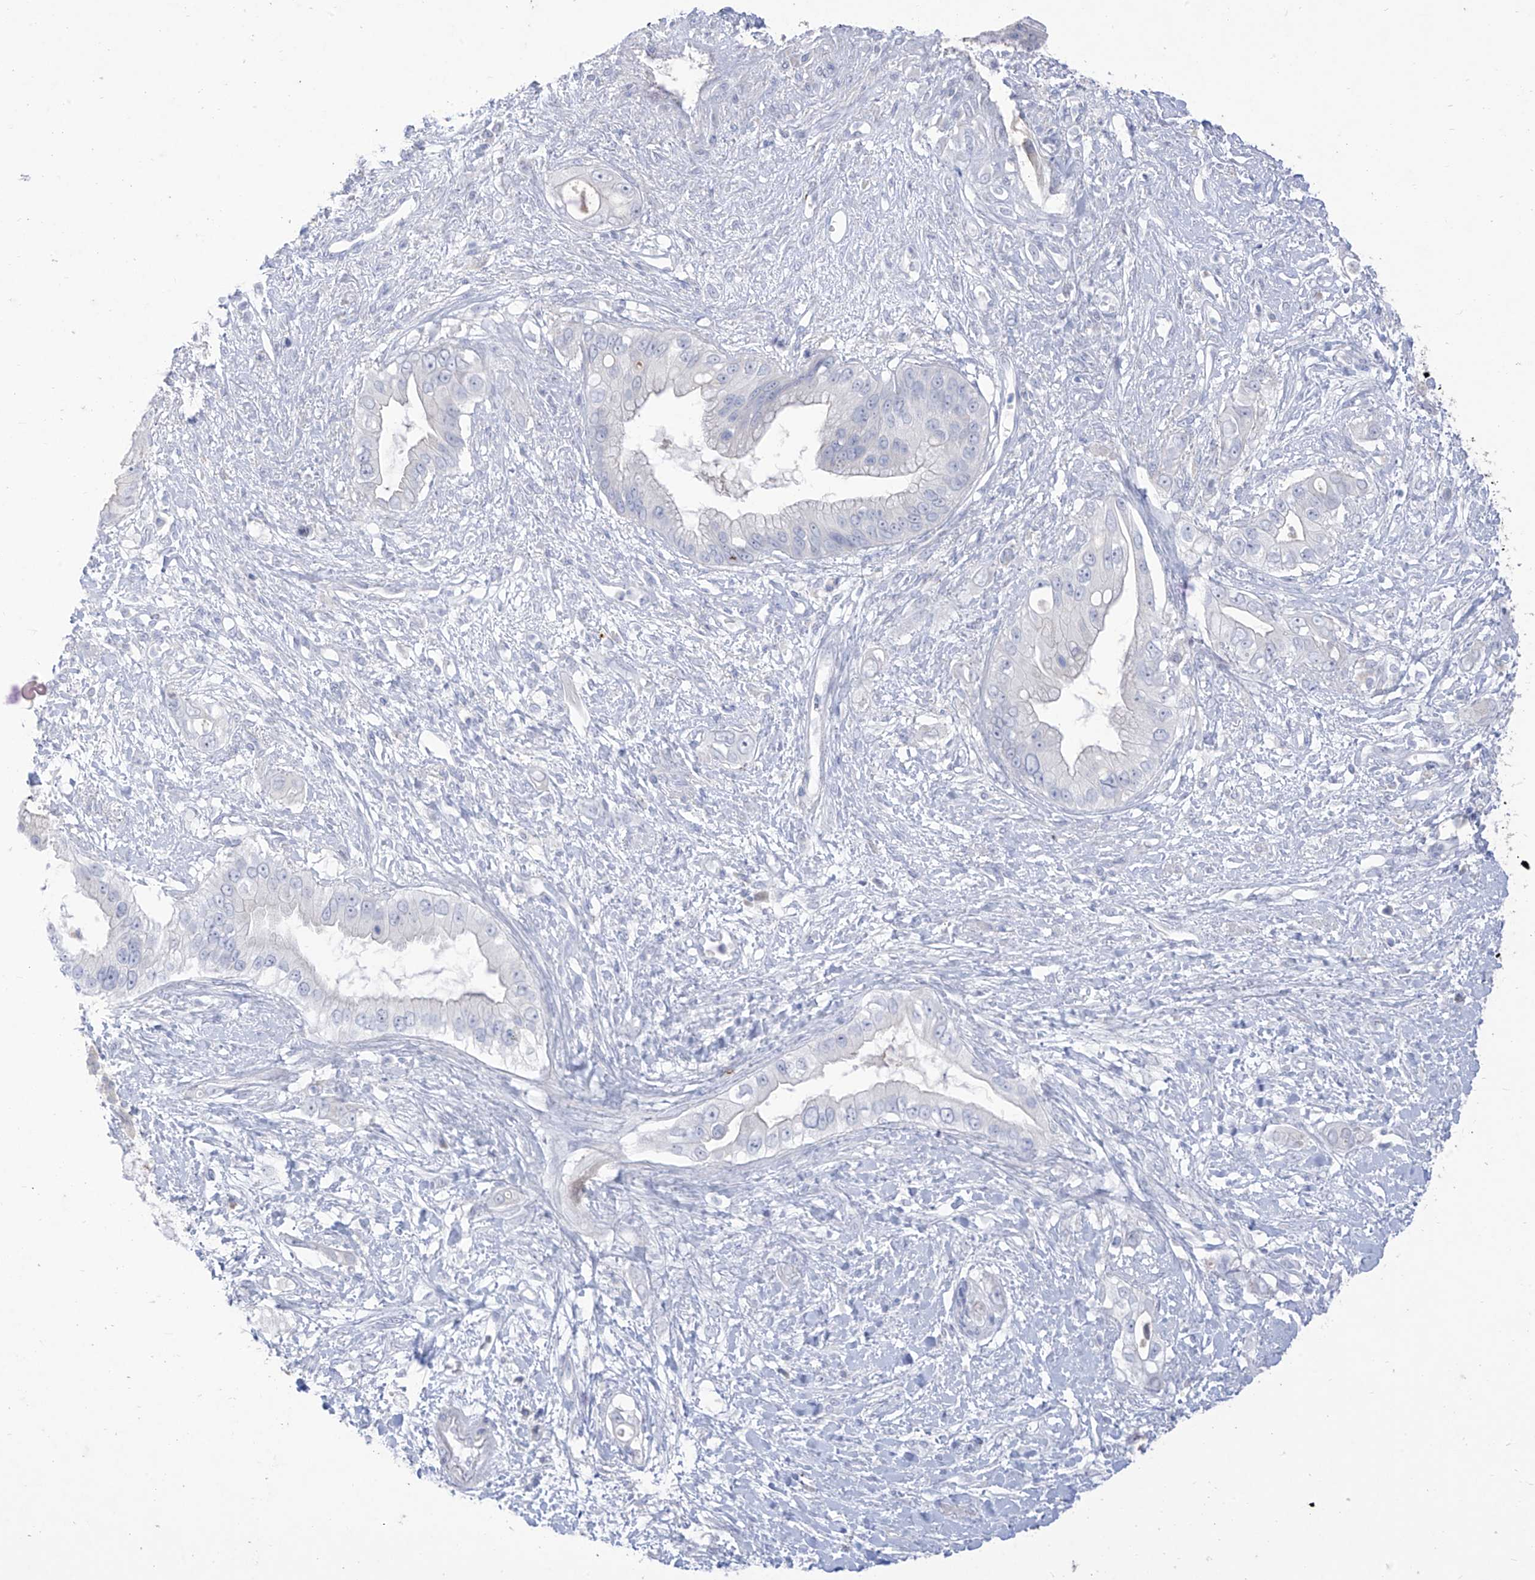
{"staining": {"intensity": "negative", "quantity": "none", "location": "none"}, "tissue": "pancreatic cancer", "cell_type": "Tumor cells", "image_type": "cancer", "snomed": [{"axis": "morphology", "description": "Inflammation, NOS"}, {"axis": "morphology", "description": "Adenocarcinoma, NOS"}, {"axis": "topography", "description": "Pancreas"}], "caption": "DAB (3,3'-diaminobenzidine) immunohistochemical staining of adenocarcinoma (pancreatic) exhibits no significant staining in tumor cells.", "gene": "TGM4", "patient": {"sex": "female", "age": 56}}